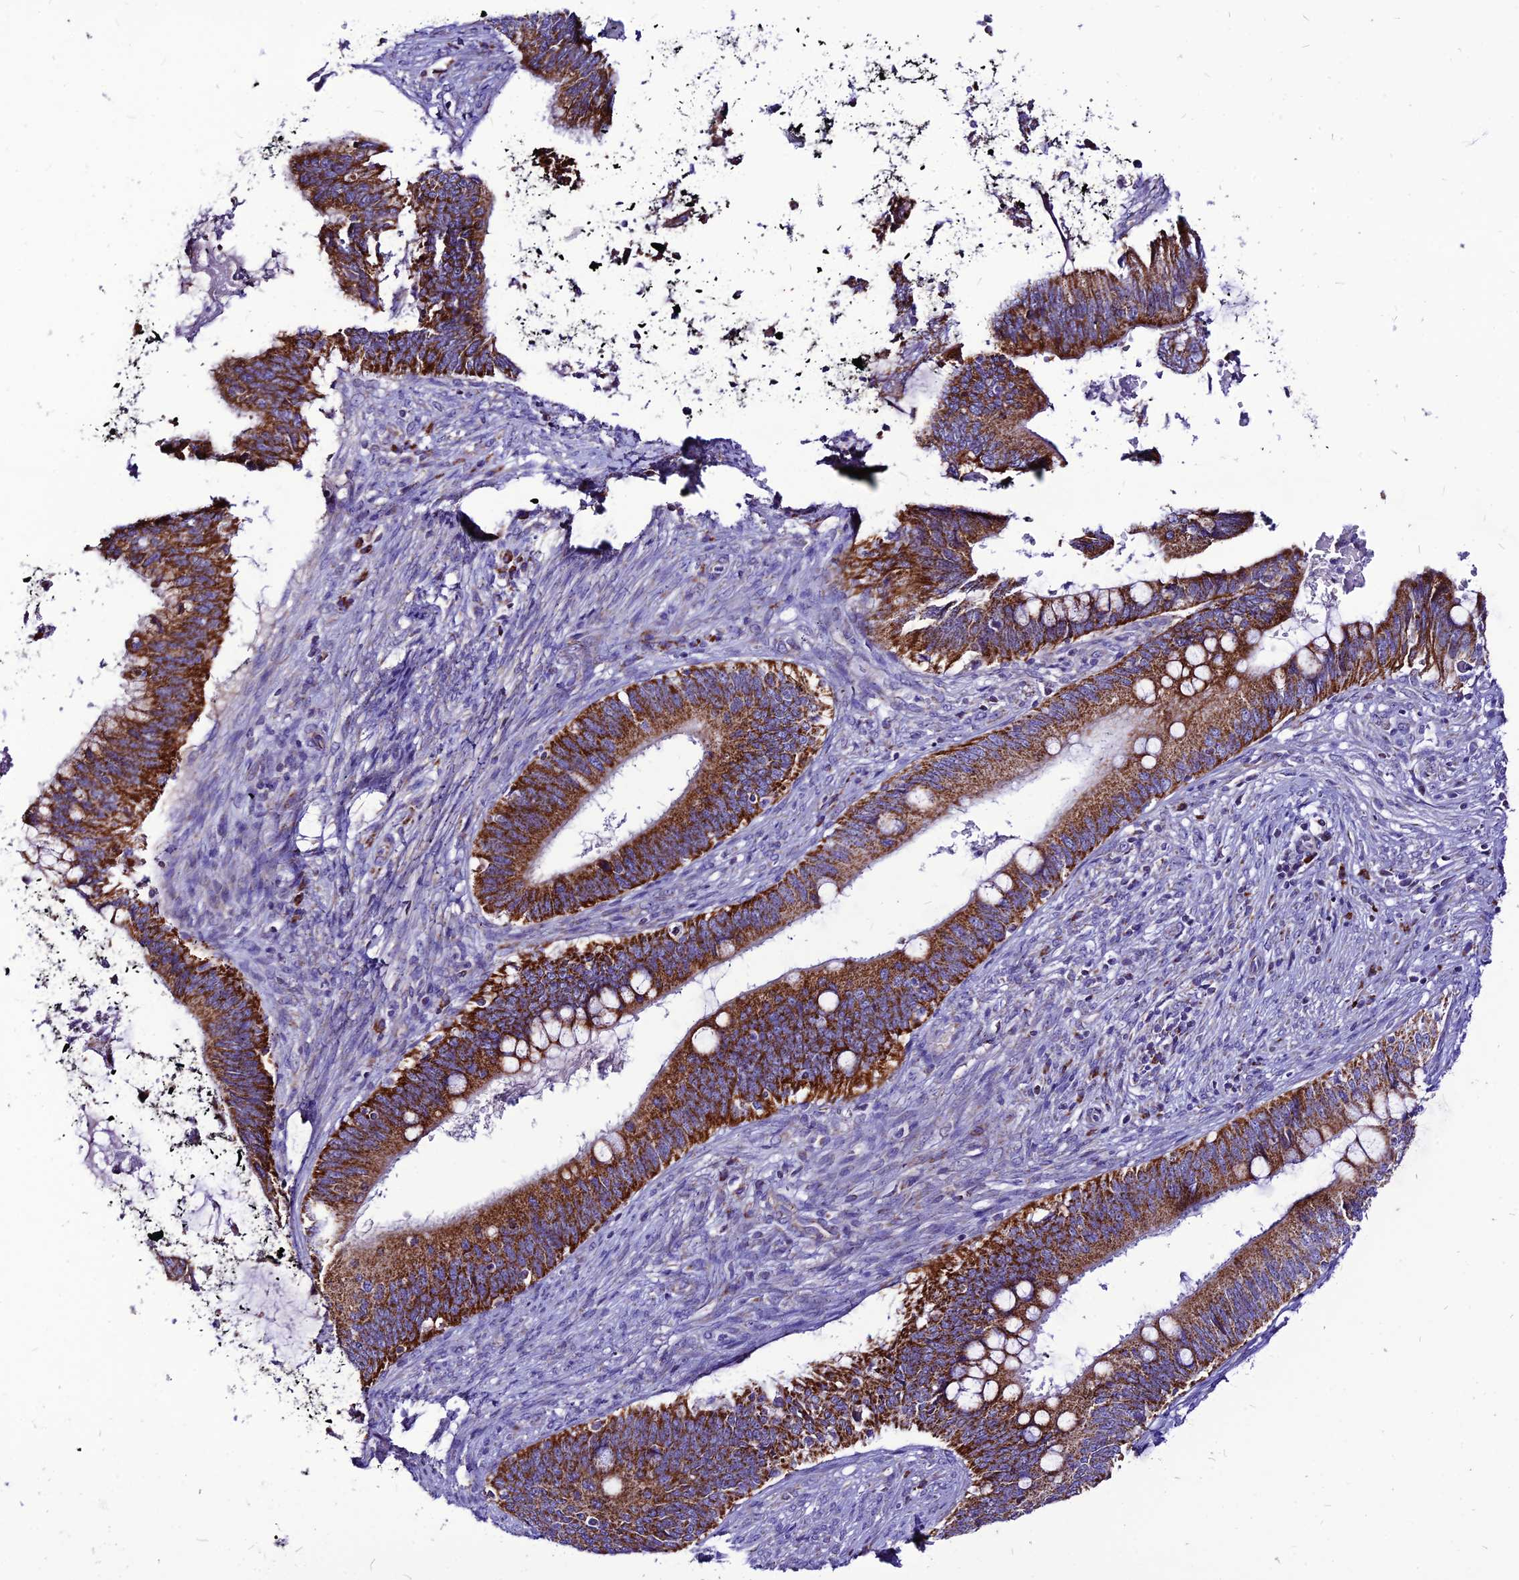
{"staining": {"intensity": "strong", "quantity": ">75%", "location": "cytoplasmic/membranous"}, "tissue": "cervical cancer", "cell_type": "Tumor cells", "image_type": "cancer", "snomed": [{"axis": "morphology", "description": "Adenocarcinoma, NOS"}, {"axis": "topography", "description": "Cervix"}], "caption": "A brown stain highlights strong cytoplasmic/membranous expression of a protein in adenocarcinoma (cervical) tumor cells.", "gene": "ECI1", "patient": {"sex": "female", "age": 42}}